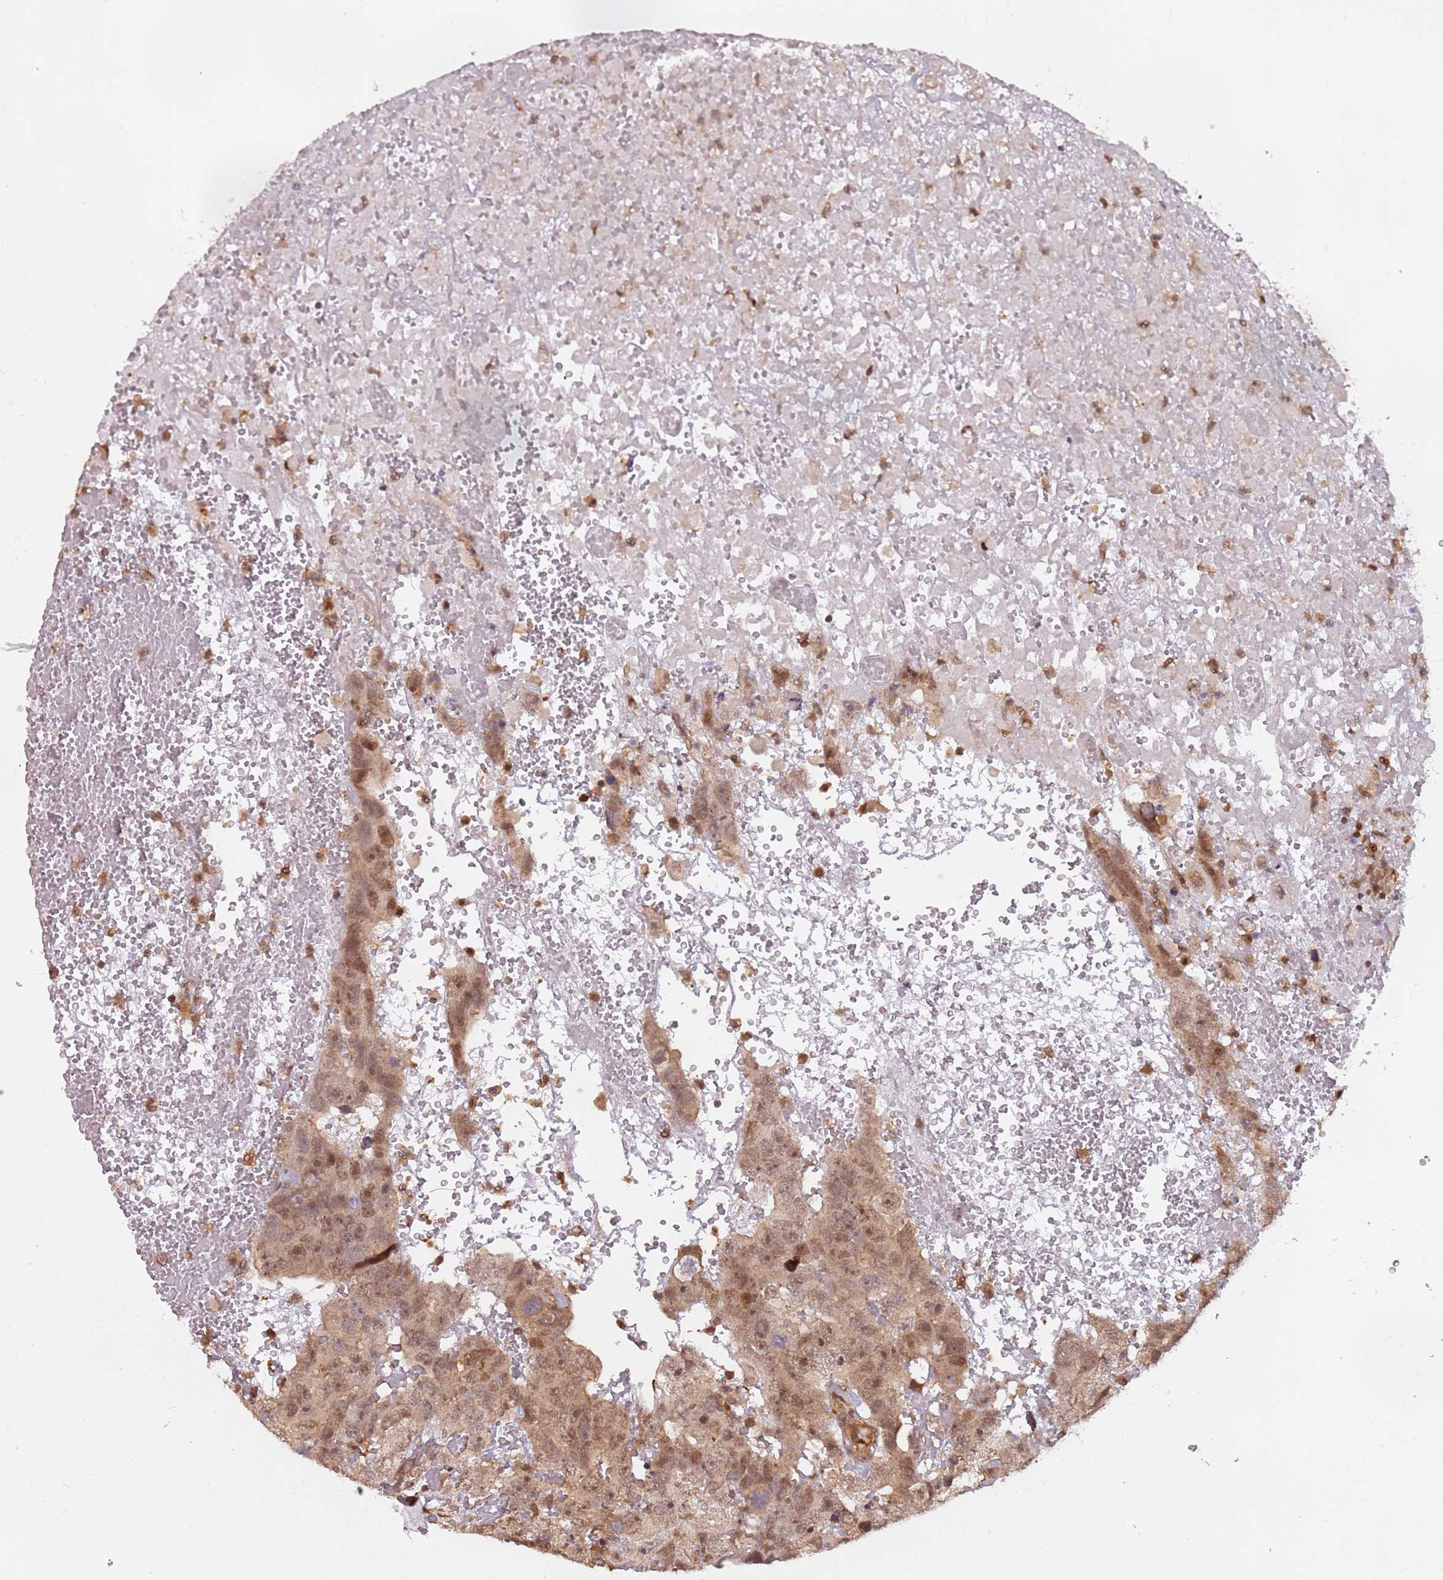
{"staining": {"intensity": "moderate", "quantity": ">75%", "location": "cytoplasmic/membranous,nuclear"}, "tissue": "testis cancer", "cell_type": "Tumor cells", "image_type": "cancer", "snomed": [{"axis": "morphology", "description": "Carcinoma, Embryonal, NOS"}, {"axis": "topography", "description": "Testis"}], "caption": "Immunohistochemistry (DAB (3,3'-diaminobenzidine)) staining of human testis cancer (embryonal carcinoma) displays moderate cytoplasmic/membranous and nuclear protein staining in about >75% of tumor cells. (IHC, brightfield microscopy, high magnification).", "gene": "PGLS", "patient": {"sex": "male", "age": 45}}